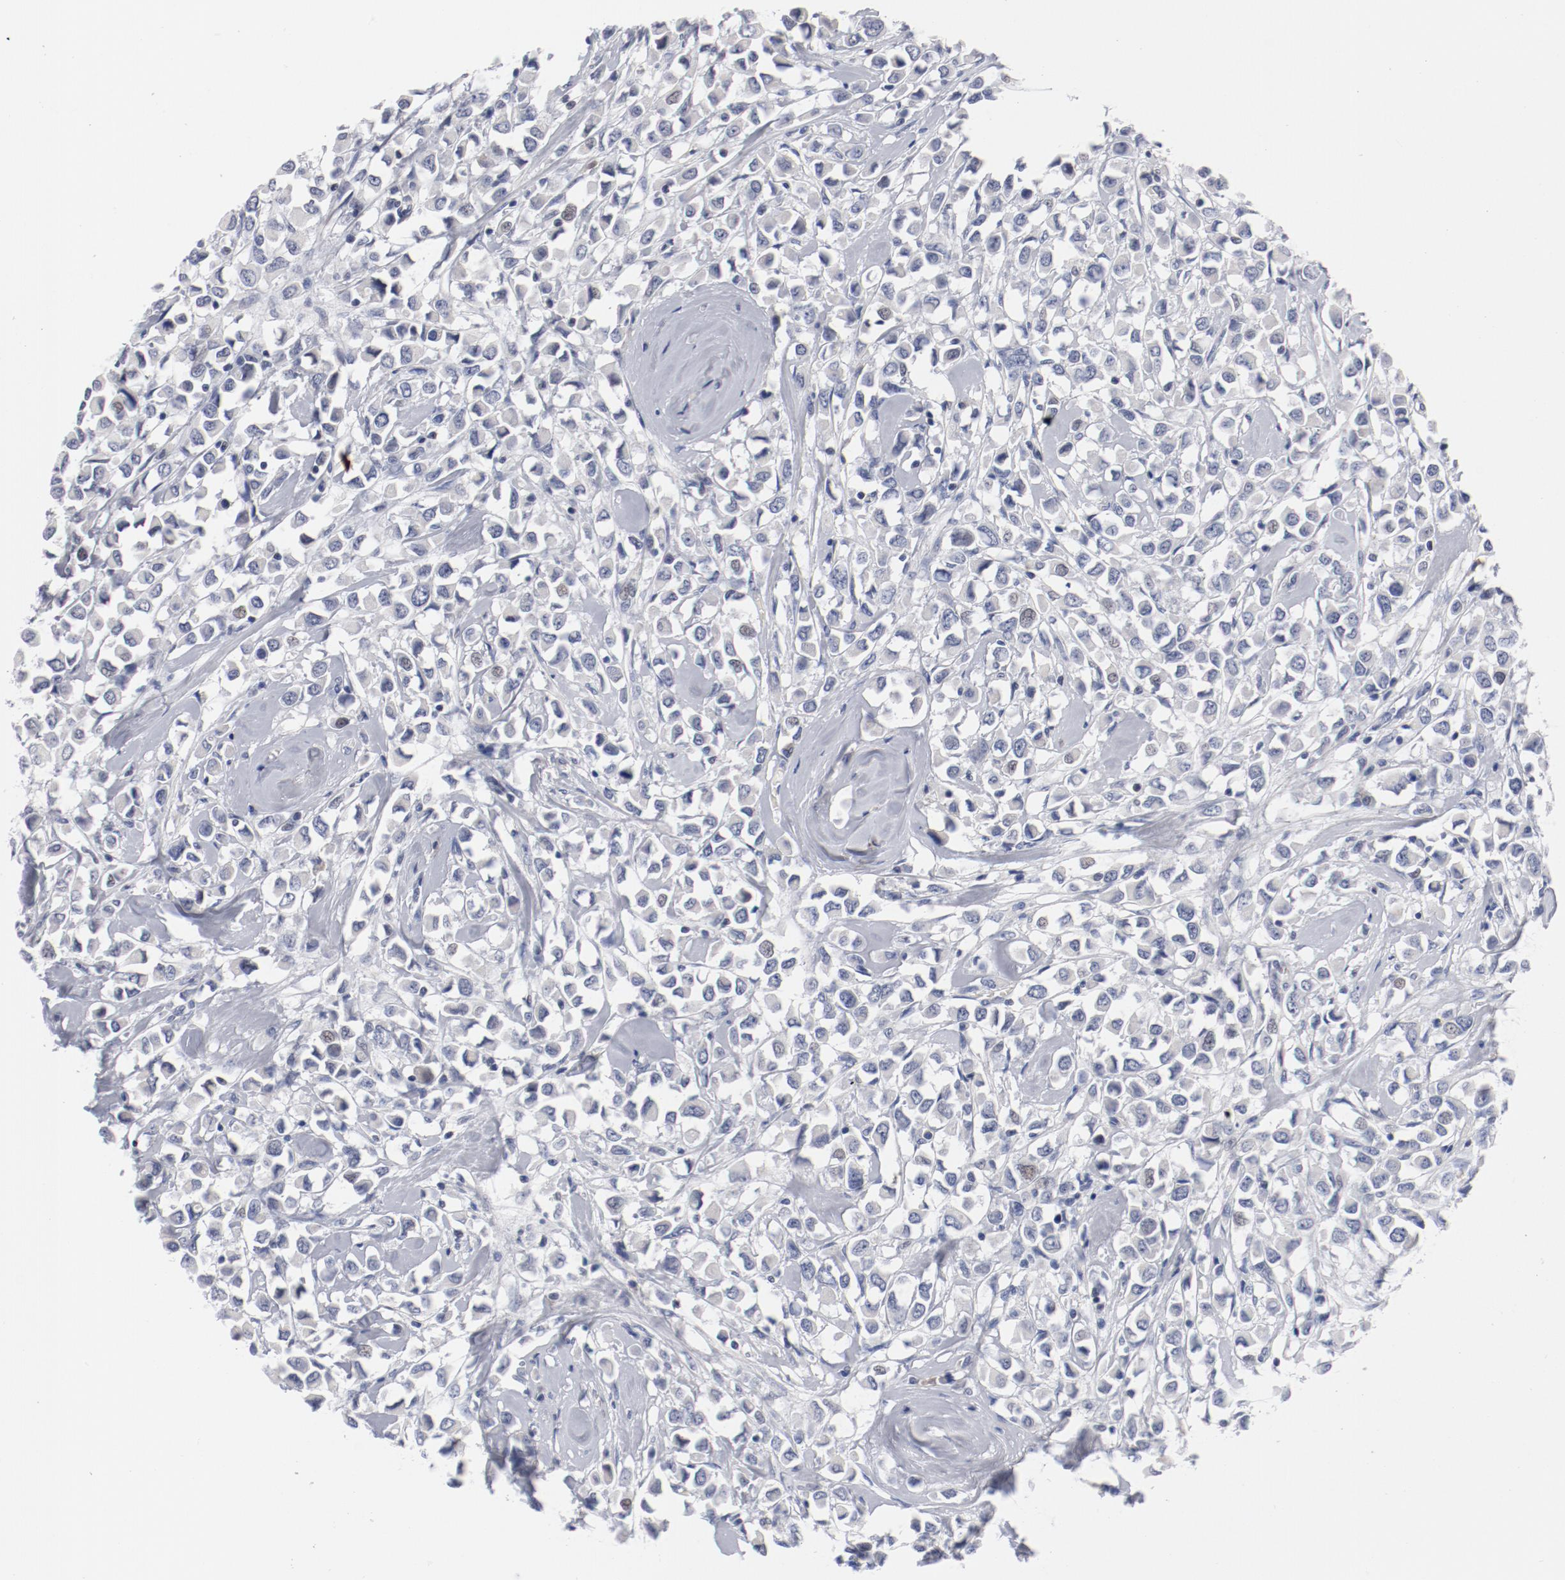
{"staining": {"intensity": "negative", "quantity": "none", "location": "none"}, "tissue": "breast cancer", "cell_type": "Tumor cells", "image_type": "cancer", "snomed": [{"axis": "morphology", "description": "Duct carcinoma"}, {"axis": "topography", "description": "Breast"}], "caption": "Immunohistochemistry micrograph of neoplastic tissue: breast cancer stained with DAB exhibits no significant protein staining in tumor cells.", "gene": "KCNK13", "patient": {"sex": "female", "age": 61}}